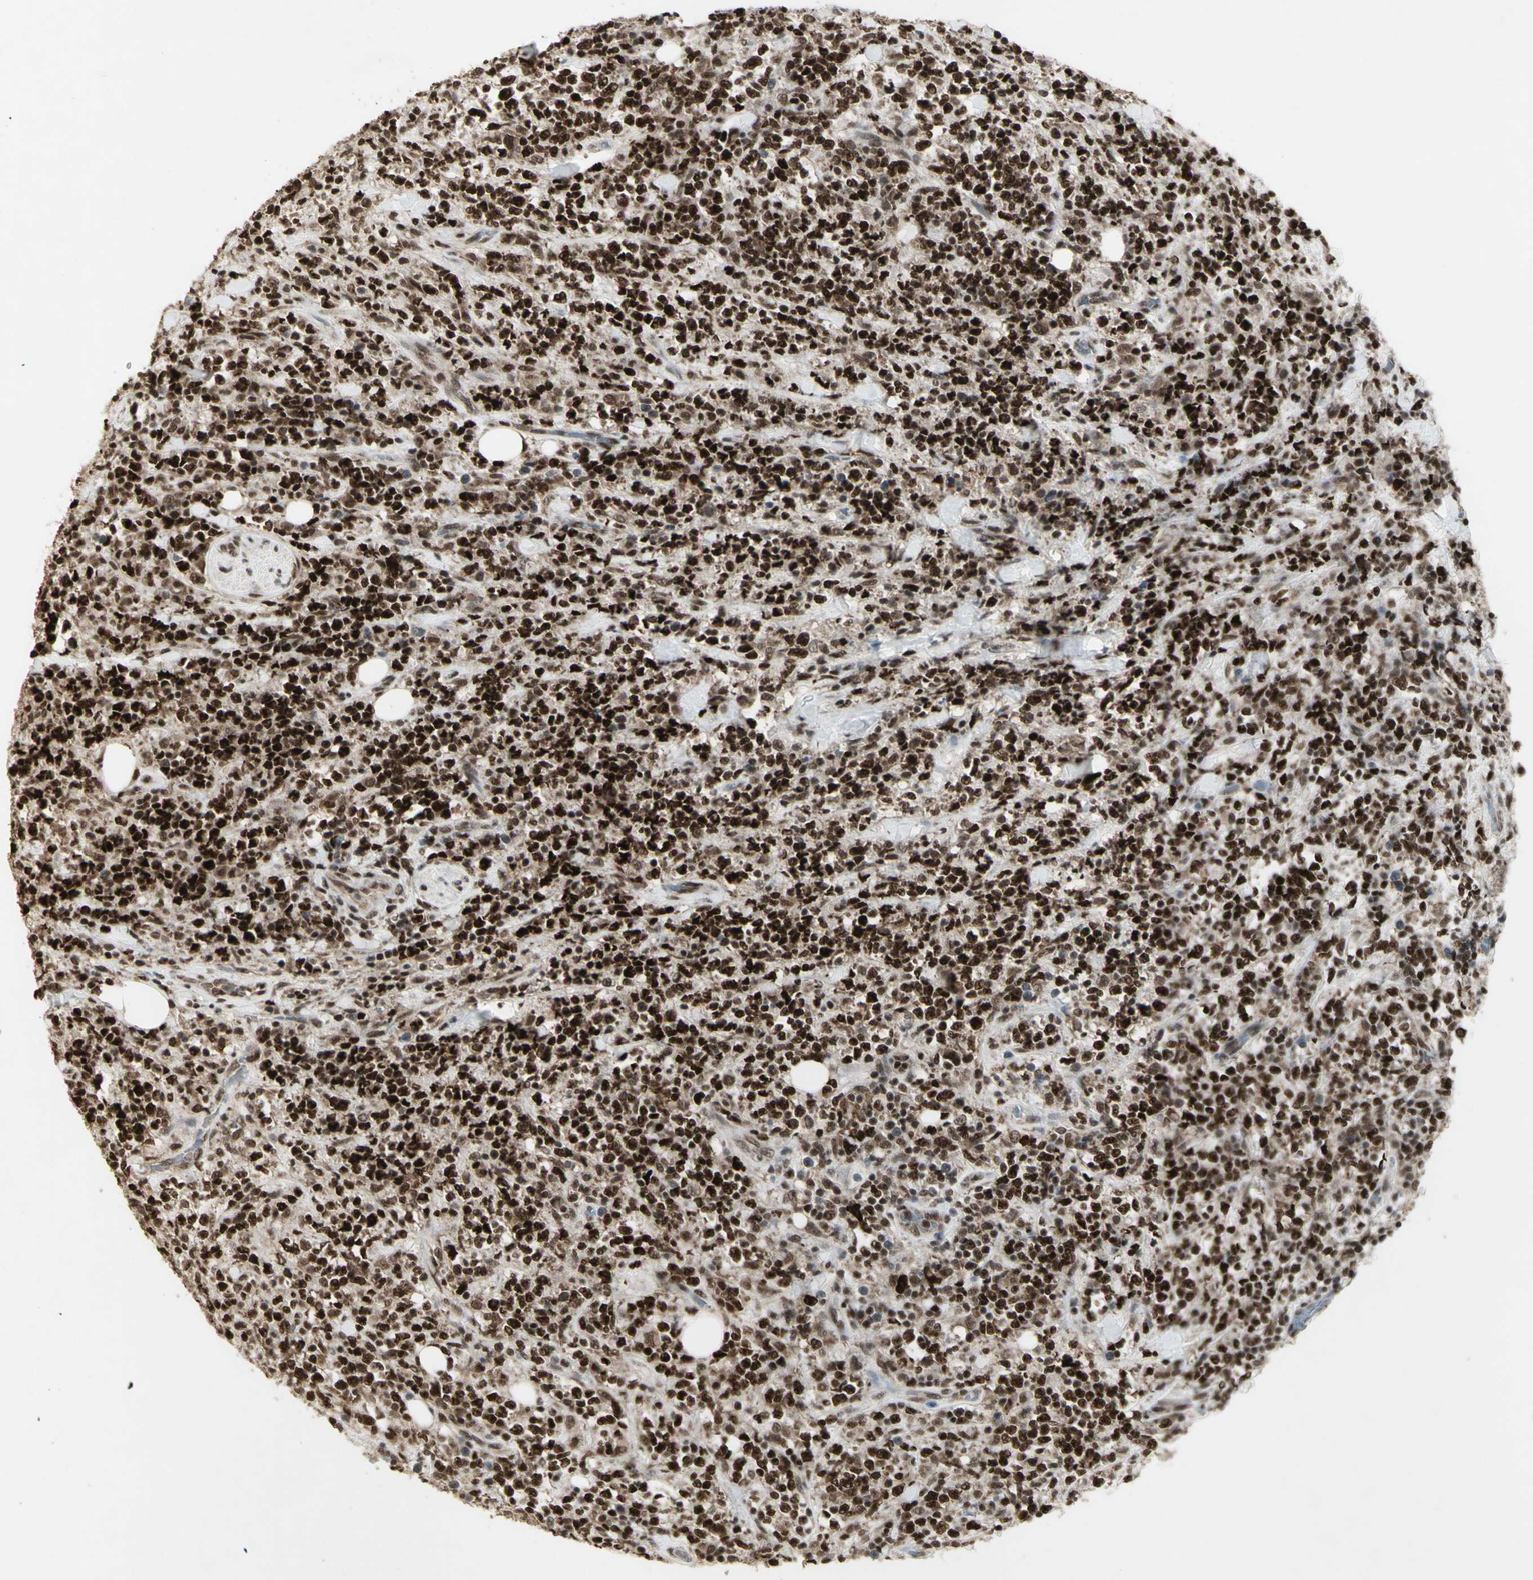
{"staining": {"intensity": "strong", "quantity": ">75%", "location": "nuclear"}, "tissue": "lymphoma", "cell_type": "Tumor cells", "image_type": "cancer", "snomed": [{"axis": "morphology", "description": "Malignant lymphoma, non-Hodgkin's type, High grade"}, {"axis": "topography", "description": "Soft tissue"}], "caption": "High-magnification brightfield microscopy of high-grade malignant lymphoma, non-Hodgkin's type stained with DAB (brown) and counterstained with hematoxylin (blue). tumor cells exhibit strong nuclear staining is appreciated in approximately>75% of cells.", "gene": "CCNT1", "patient": {"sex": "male", "age": 18}}